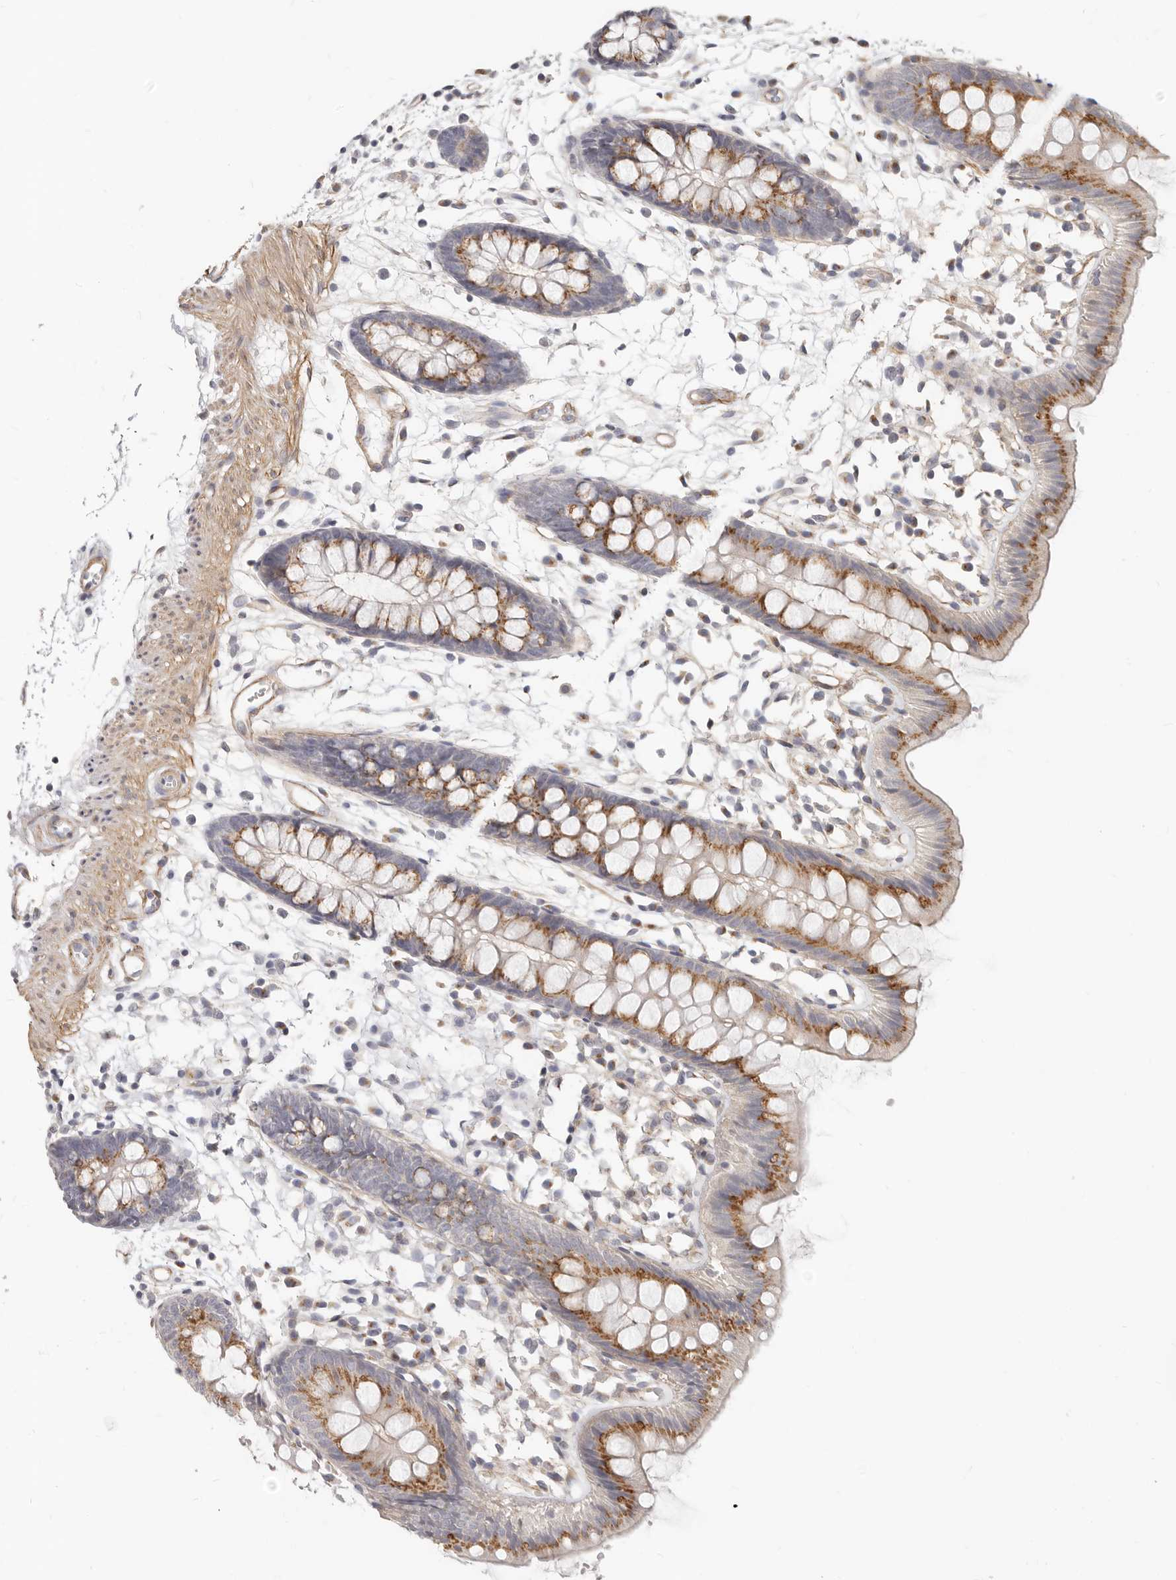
{"staining": {"intensity": "moderate", "quantity": ">75%", "location": "cytoplasmic/membranous"}, "tissue": "colon", "cell_type": "Endothelial cells", "image_type": "normal", "snomed": [{"axis": "morphology", "description": "Normal tissue, NOS"}, {"axis": "topography", "description": "Colon"}], "caption": "Human colon stained with a brown dye shows moderate cytoplasmic/membranous positive staining in about >75% of endothelial cells.", "gene": "RABAC1", "patient": {"sex": "male", "age": 56}}